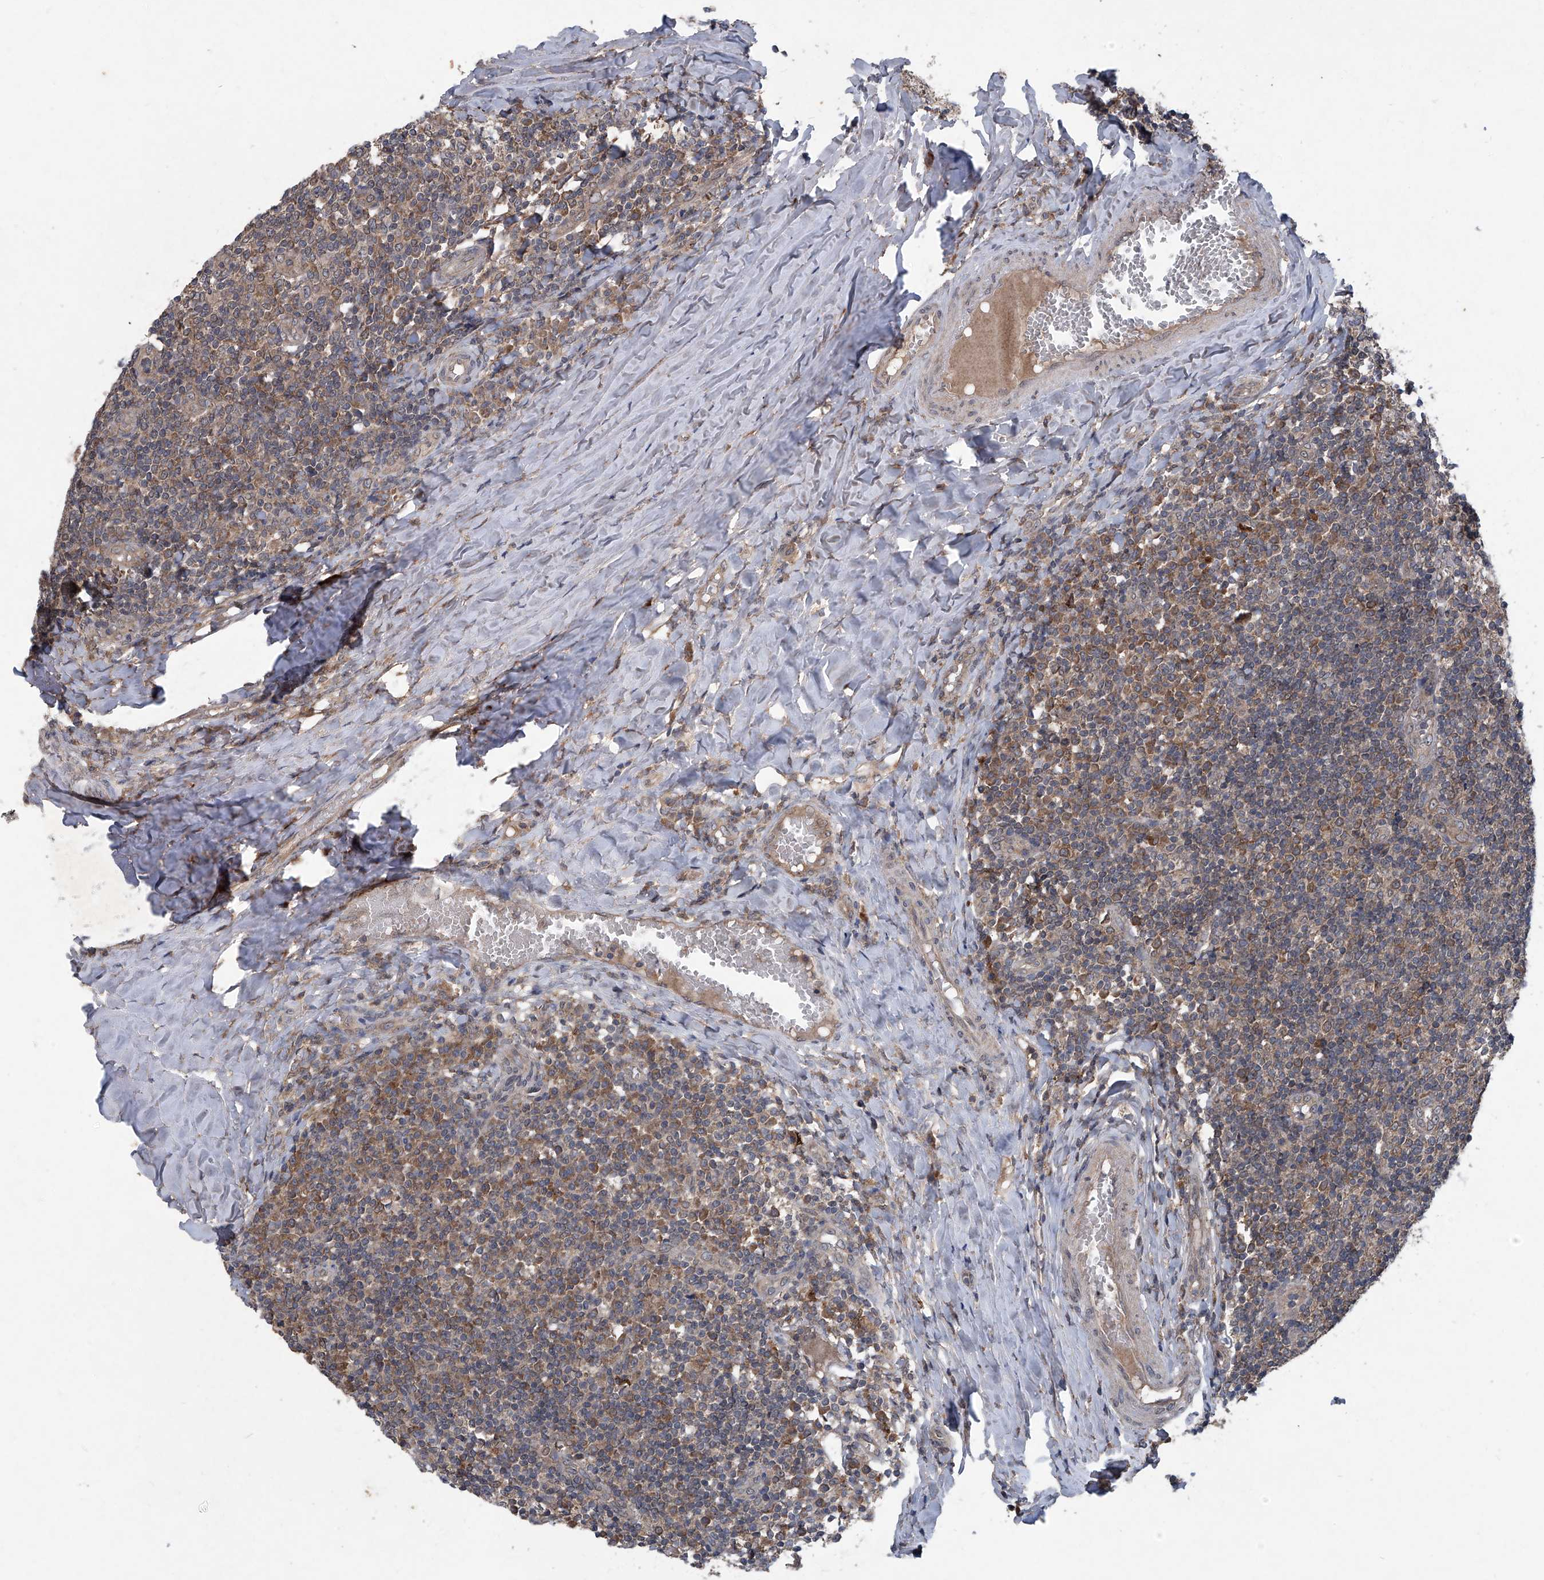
{"staining": {"intensity": "weak", "quantity": "<25%", "location": "cytoplasmic/membranous"}, "tissue": "tonsil", "cell_type": "Germinal center cells", "image_type": "normal", "snomed": [{"axis": "morphology", "description": "Normal tissue, NOS"}, {"axis": "topography", "description": "Tonsil"}], "caption": "High power microscopy photomicrograph of an IHC image of normal tonsil, revealing no significant positivity in germinal center cells. (Stains: DAB immunohistochemistry (IHC) with hematoxylin counter stain, Microscopy: brightfield microscopy at high magnification).", "gene": "SUMF2", "patient": {"sex": "female", "age": 19}}